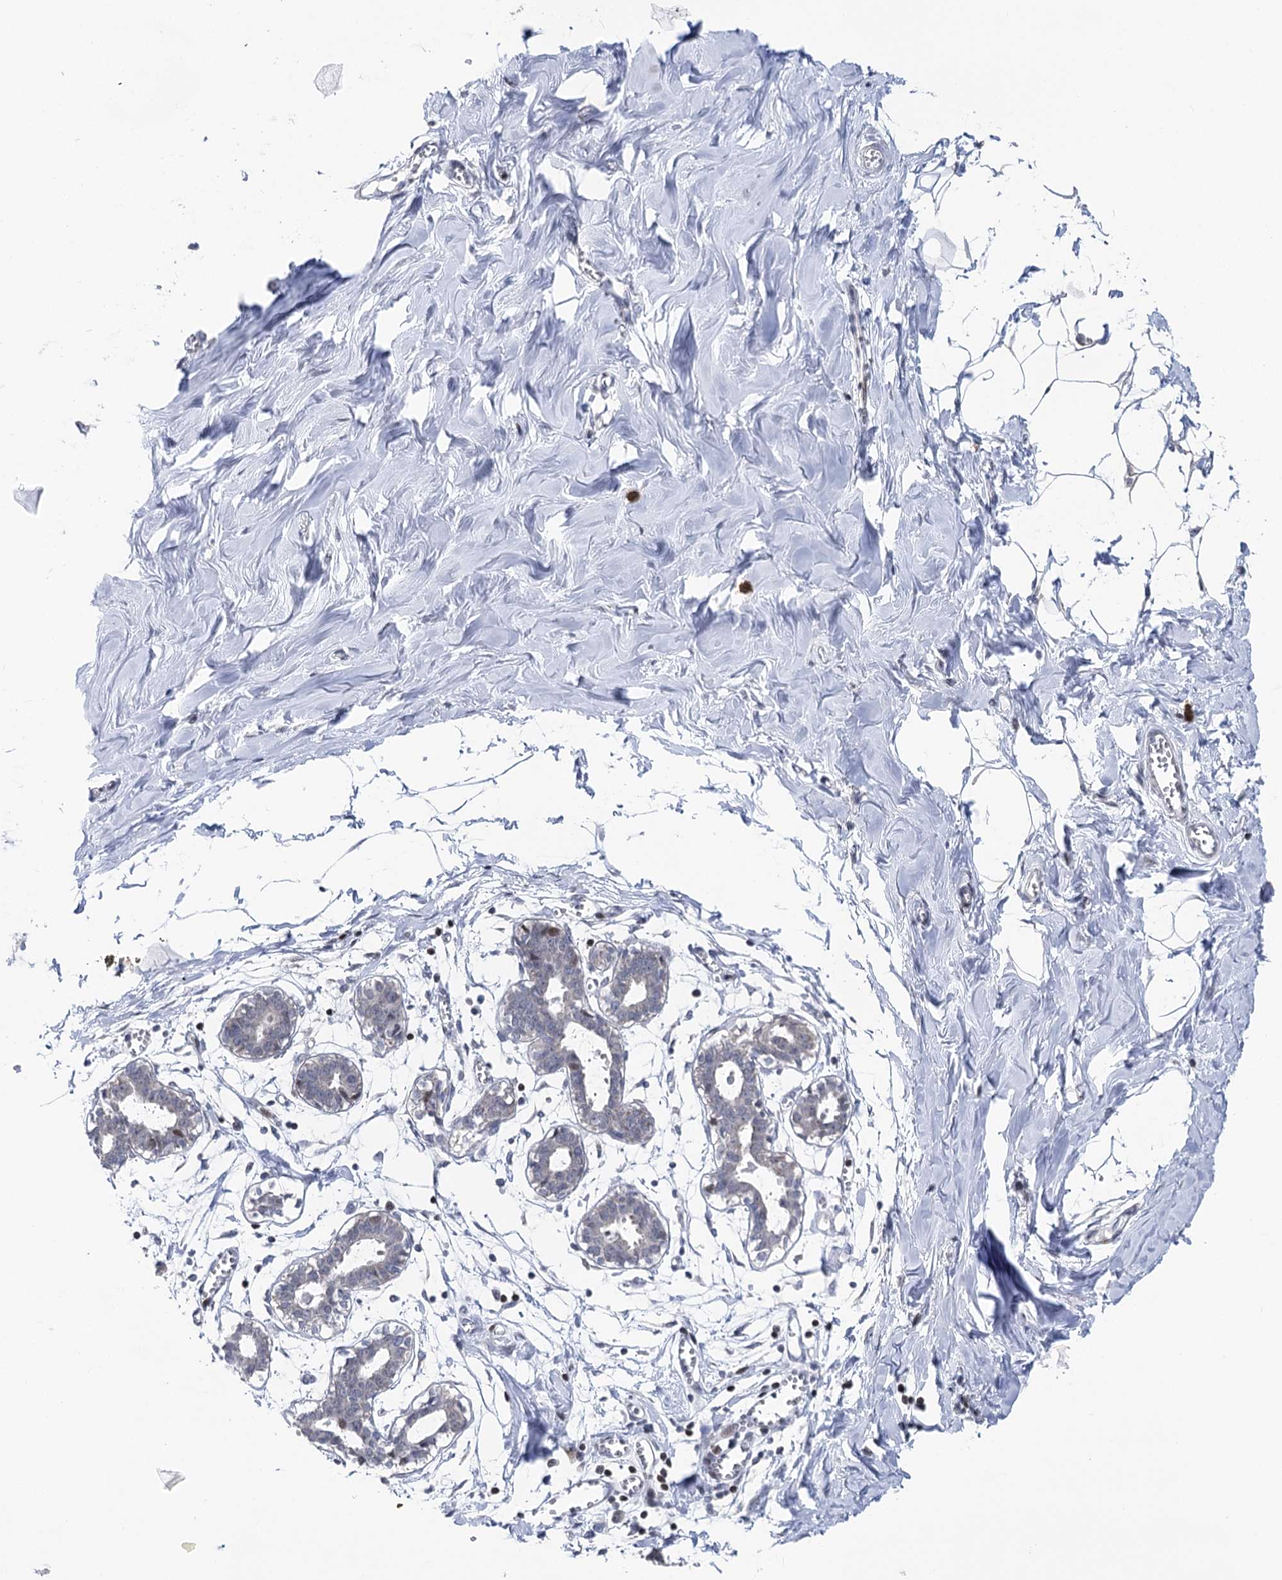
{"staining": {"intensity": "negative", "quantity": "none", "location": "none"}, "tissue": "breast", "cell_type": "Adipocytes", "image_type": "normal", "snomed": [{"axis": "morphology", "description": "Normal tissue, NOS"}, {"axis": "topography", "description": "Breast"}], "caption": "The immunohistochemistry micrograph has no significant staining in adipocytes of breast. Brightfield microscopy of immunohistochemistry stained with DAB (3,3'-diaminobenzidine) (brown) and hematoxylin (blue), captured at high magnification.", "gene": "PTGR1", "patient": {"sex": "female", "age": 27}}